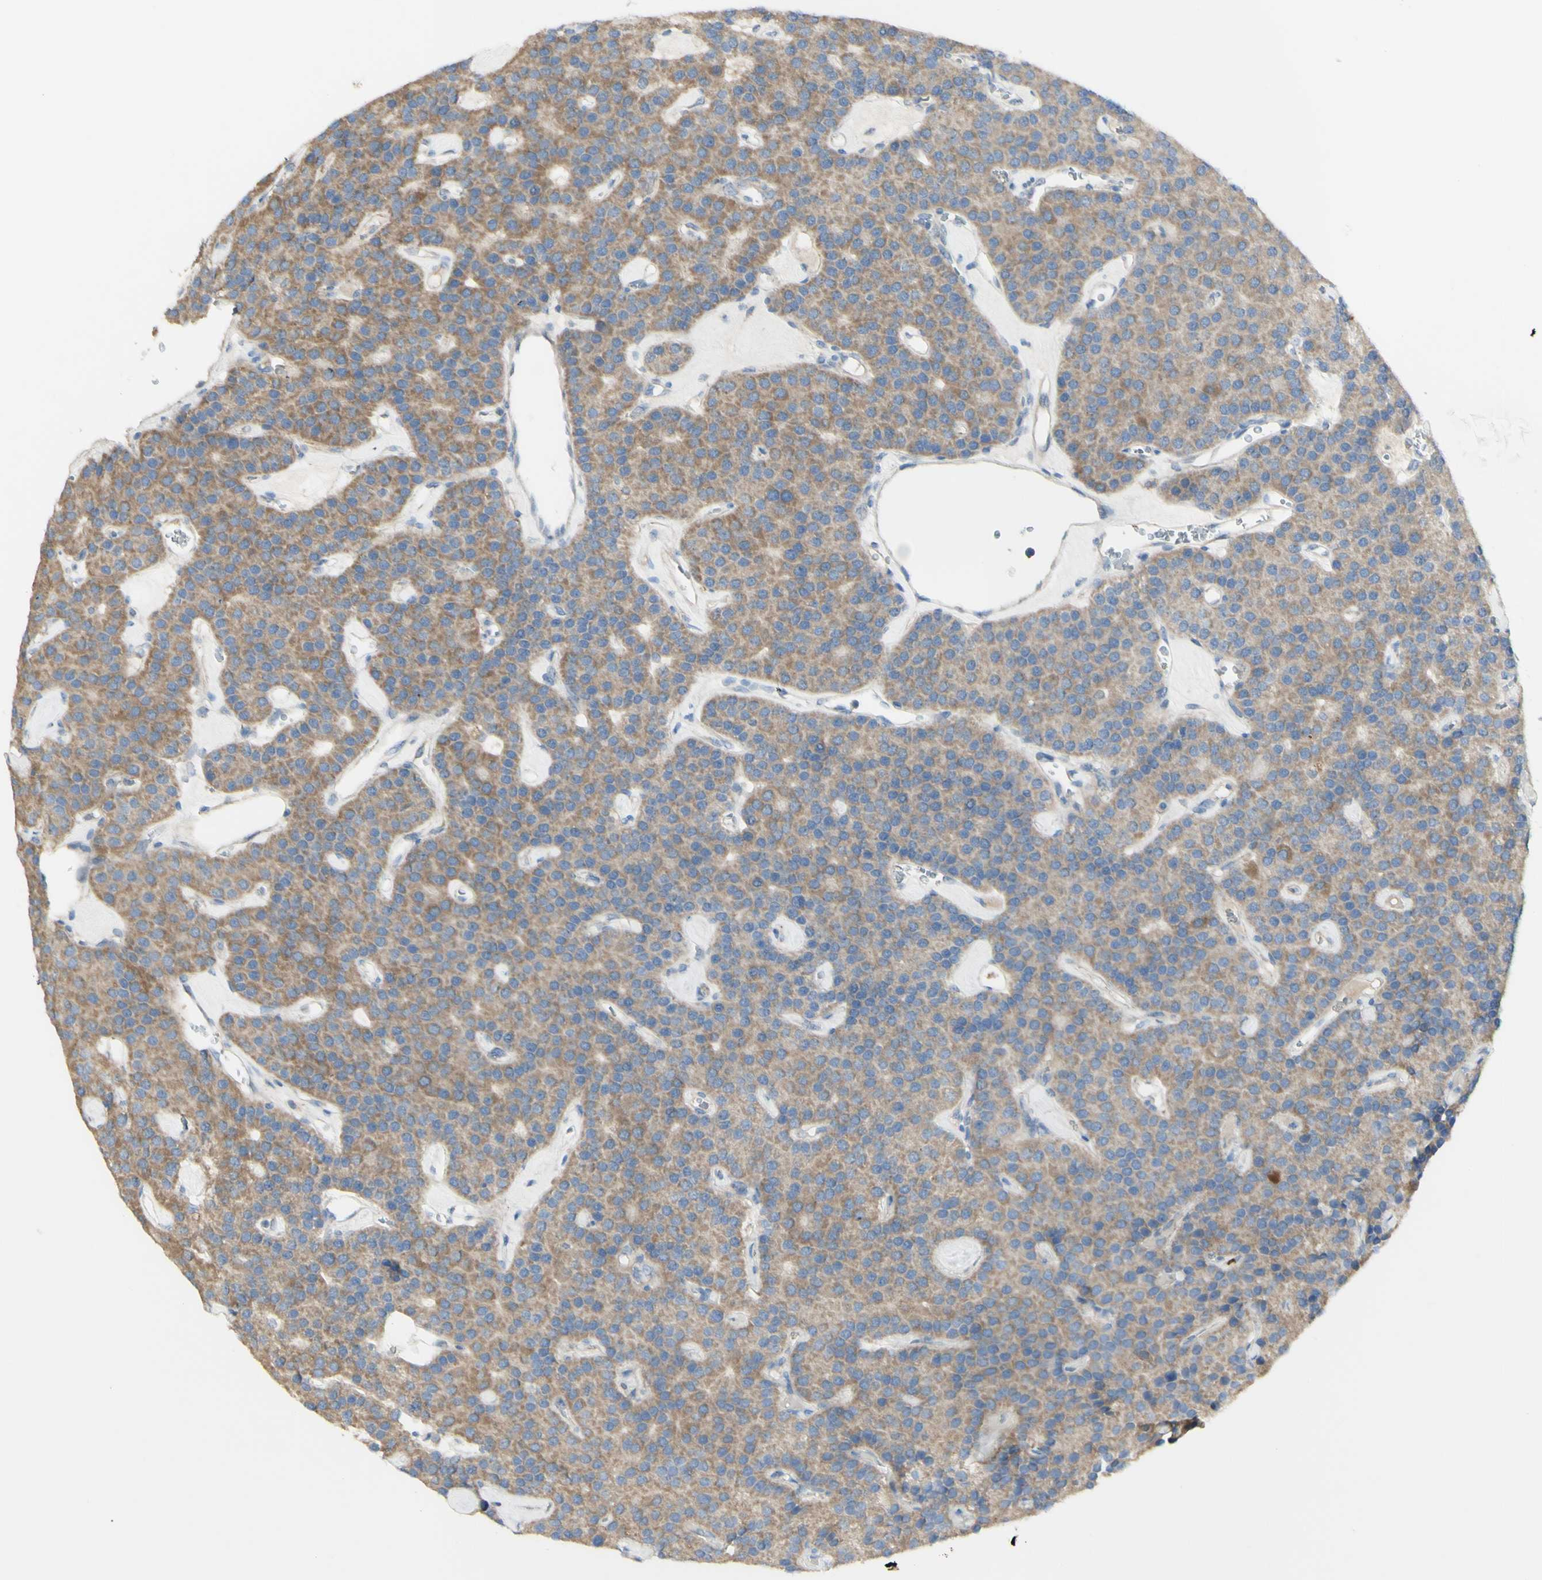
{"staining": {"intensity": "moderate", "quantity": "25%-75%", "location": "cytoplasmic/membranous"}, "tissue": "parathyroid gland", "cell_type": "Glandular cells", "image_type": "normal", "snomed": [{"axis": "morphology", "description": "Normal tissue, NOS"}, {"axis": "morphology", "description": "Adenoma, NOS"}, {"axis": "topography", "description": "Parathyroid gland"}], "caption": "Protein staining of benign parathyroid gland reveals moderate cytoplasmic/membranous expression in approximately 25%-75% of glandular cells. (DAB IHC, brown staining for protein, blue staining for nuclei).", "gene": "CNTNAP1", "patient": {"sex": "female", "age": 86}}